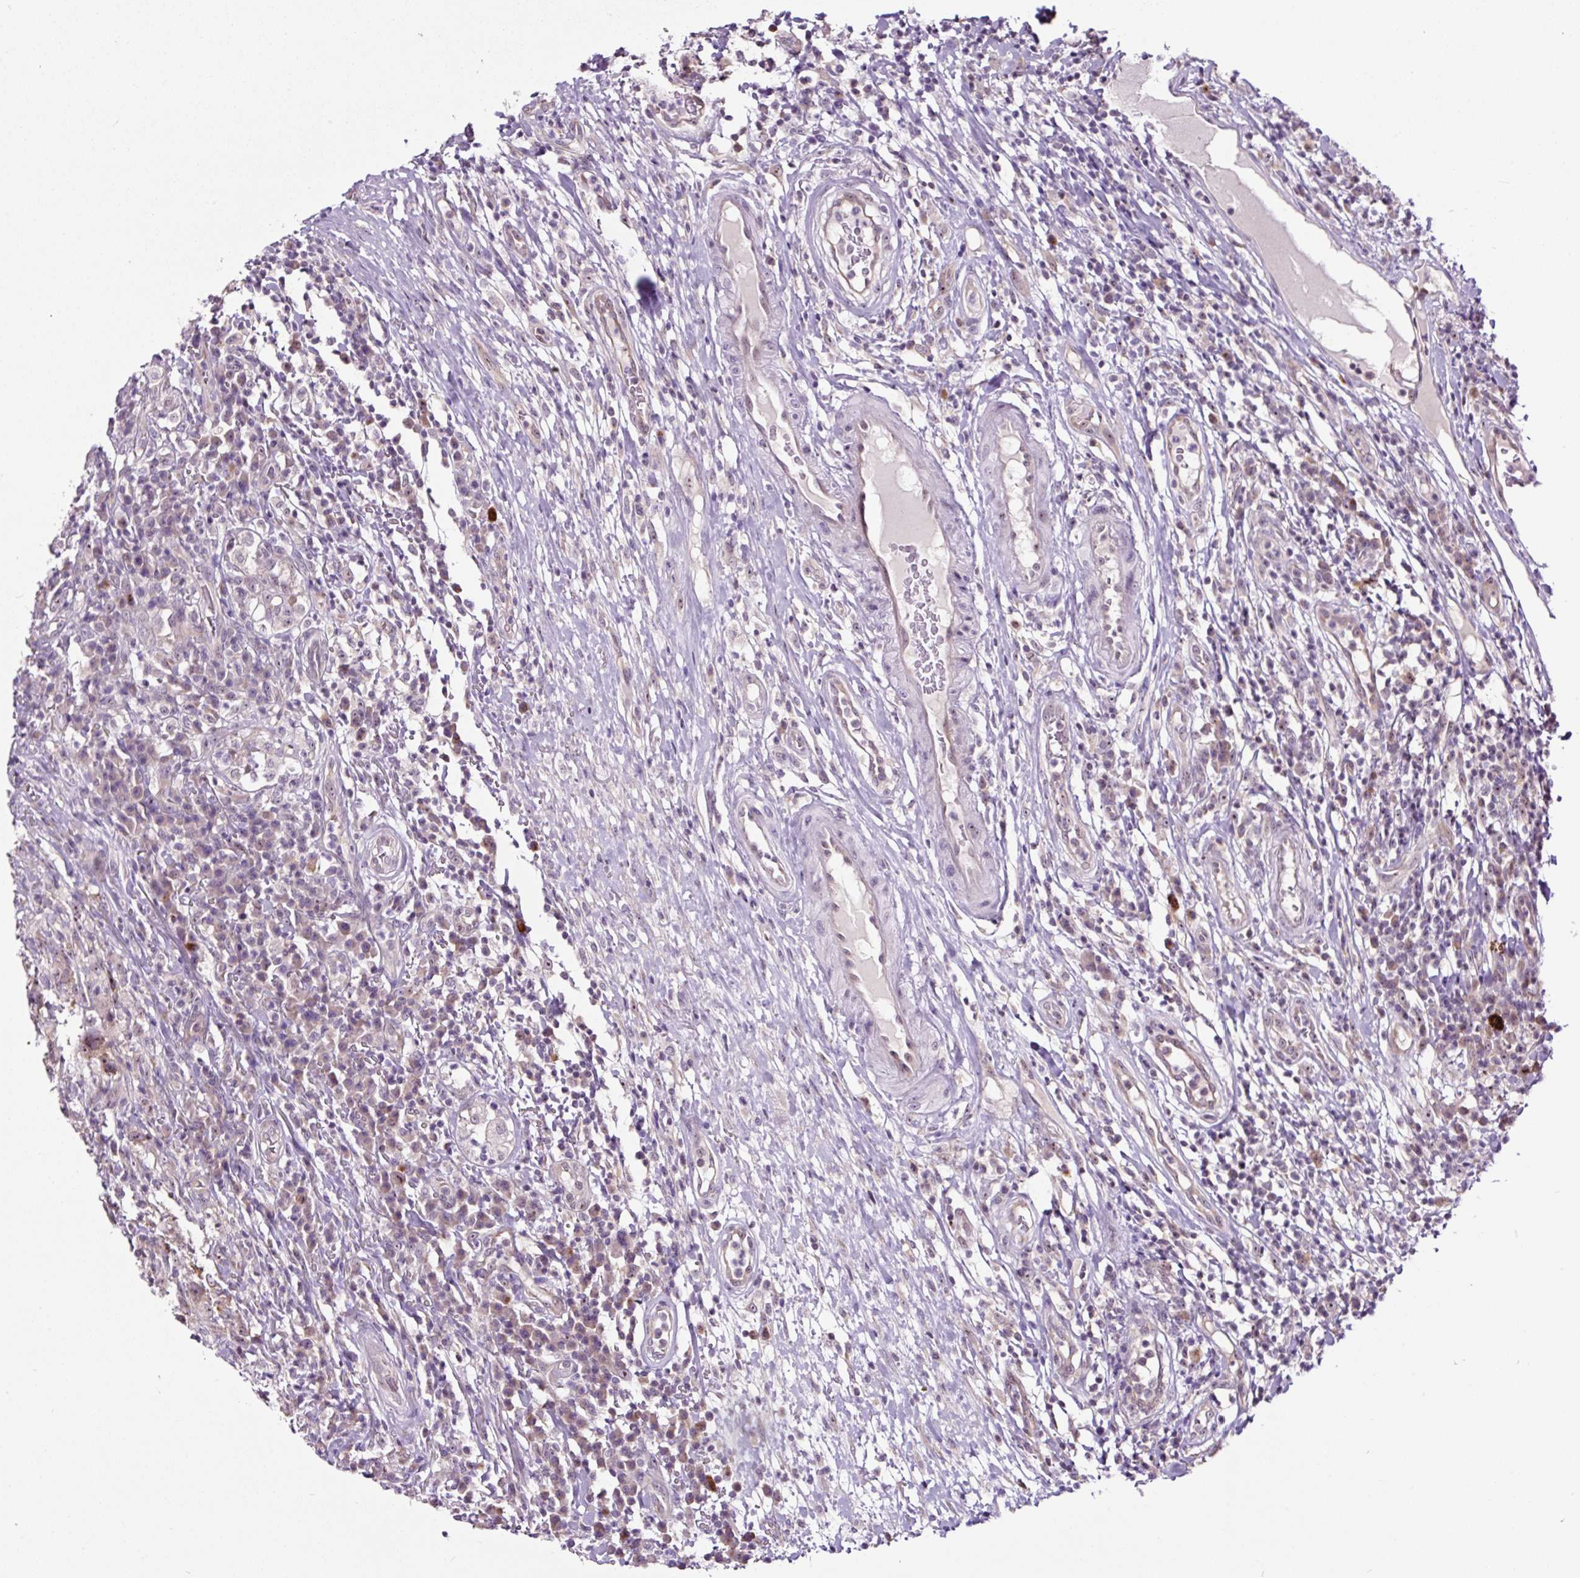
{"staining": {"intensity": "moderate", "quantity": ">75%", "location": "nuclear"}, "tissue": "head and neck cancer", "cell_type": "Tumor cells", "image_type": "cancer", "snomed": [{"axis": "morphology", "description": "Normal tissue, NOS"}, {"axis": "morphology", "description": "Squamous cell carcinoma, NOS"}, {"axis": "topography", "description": "Skeletal muscle"}, {"axis": "topography", "description": "Vascular tissue"}, {"axis": "topography", "description": "Peripheral nerve tissue"}, {"axis": "topography", "description": "Head-Neck"}], "caption": "Squamous cell carcinoma (head and neck) stained with immunohistochemistry shows moderate nuclear expression in about >75% of tumor cells.", "gene": "NOM1", "patient": {"sex": "male", "age": 66}}